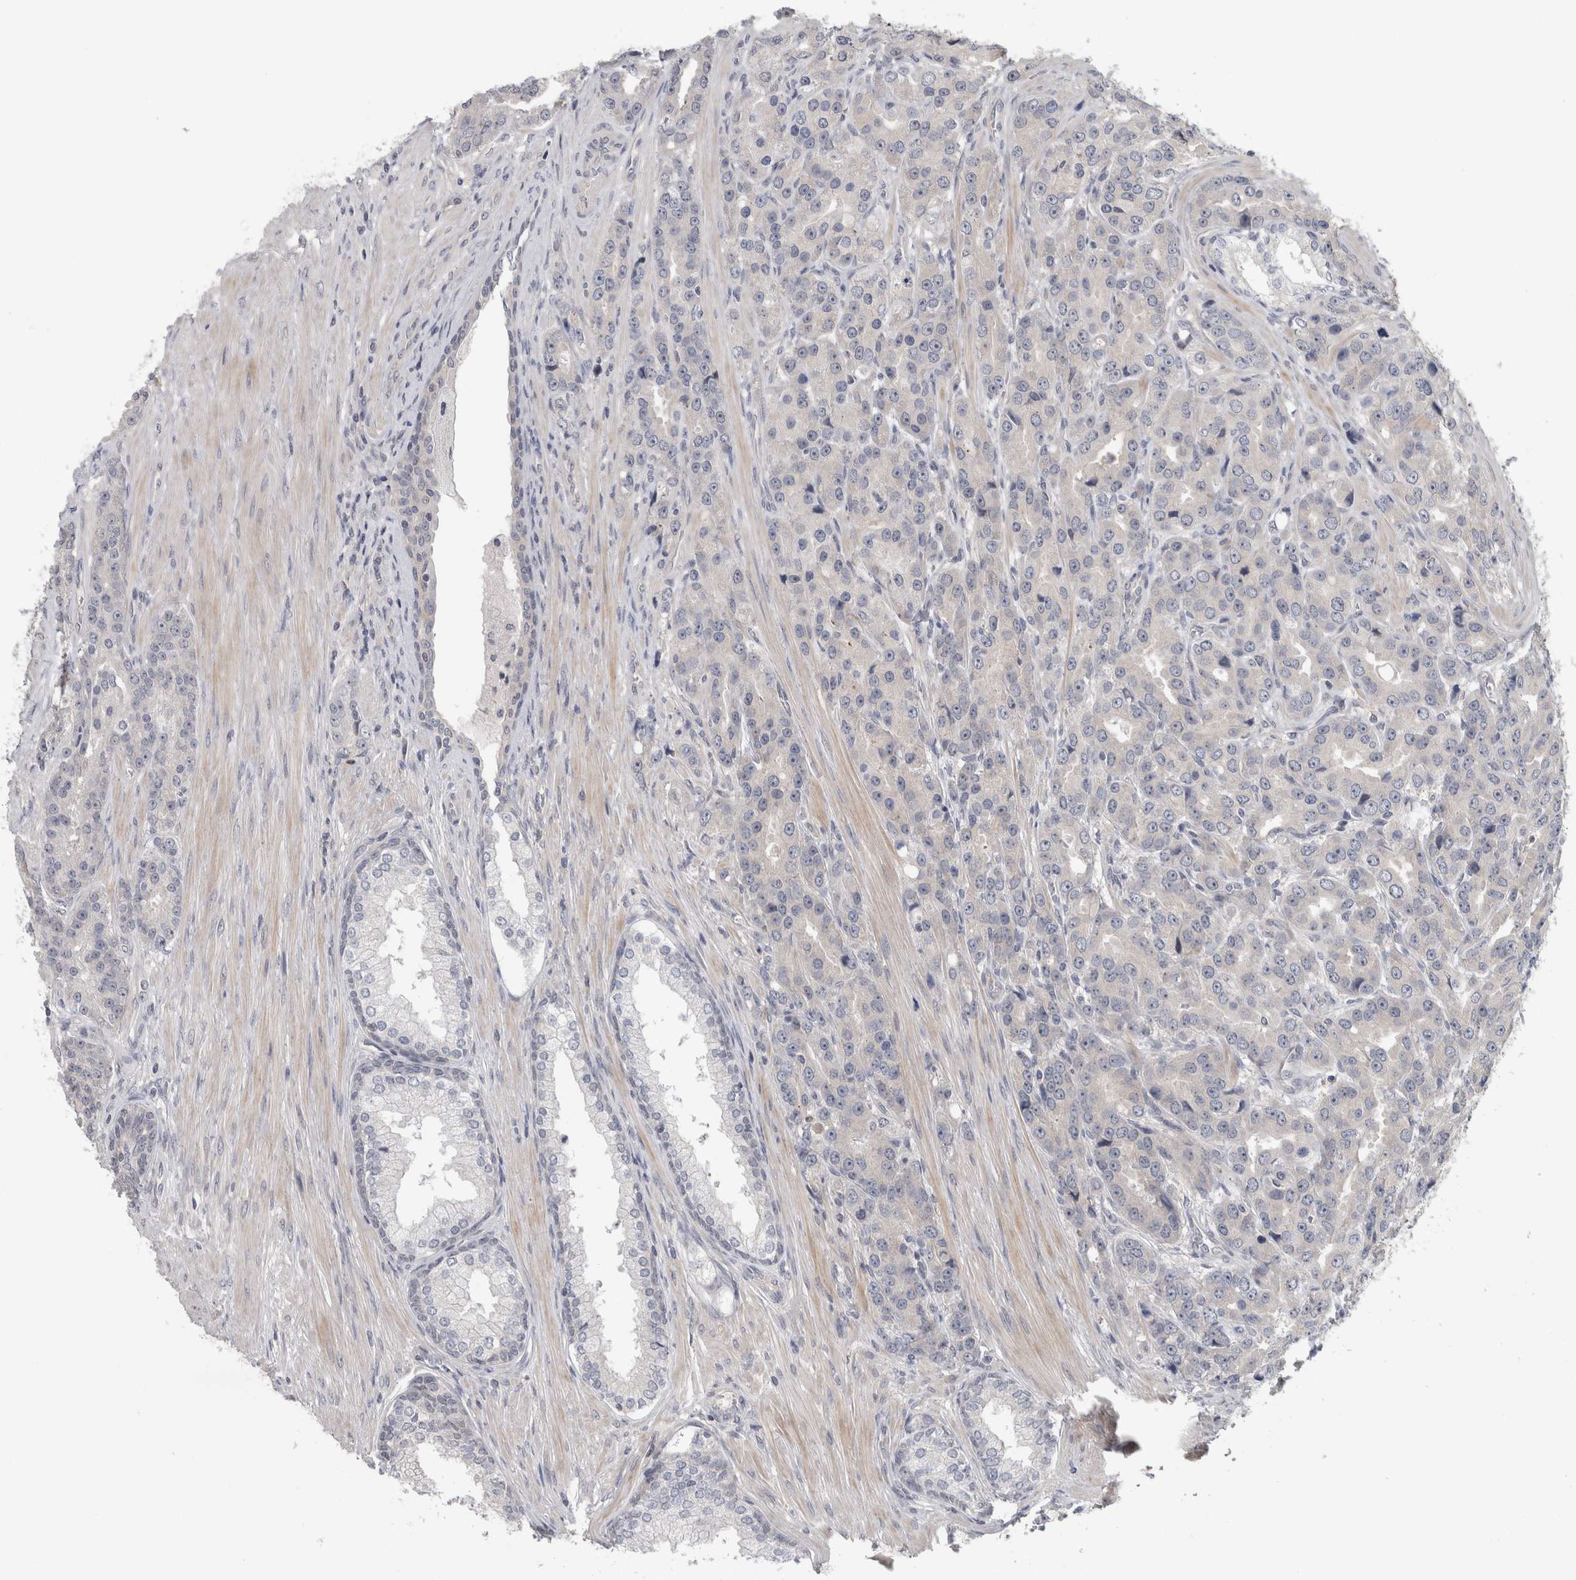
{"staining": {"intensity": "negative", "quantity": "none", "location": "none"}, "tissue": "prostate cancer", "cell_type": "Tumor cells", "image_type": "cancer", "snomed": [{"axis": "morphology", "description": "Adenocarcinoma, High grade"}, {"axis": "topography", "description": "Prostate"}], "caption": "The image reveals no staining of tumor cells in prostate cancer (high-grade adenocarcinoma).", "gene": "RBM28", "patient": {"sex": "male", "age": 60}}